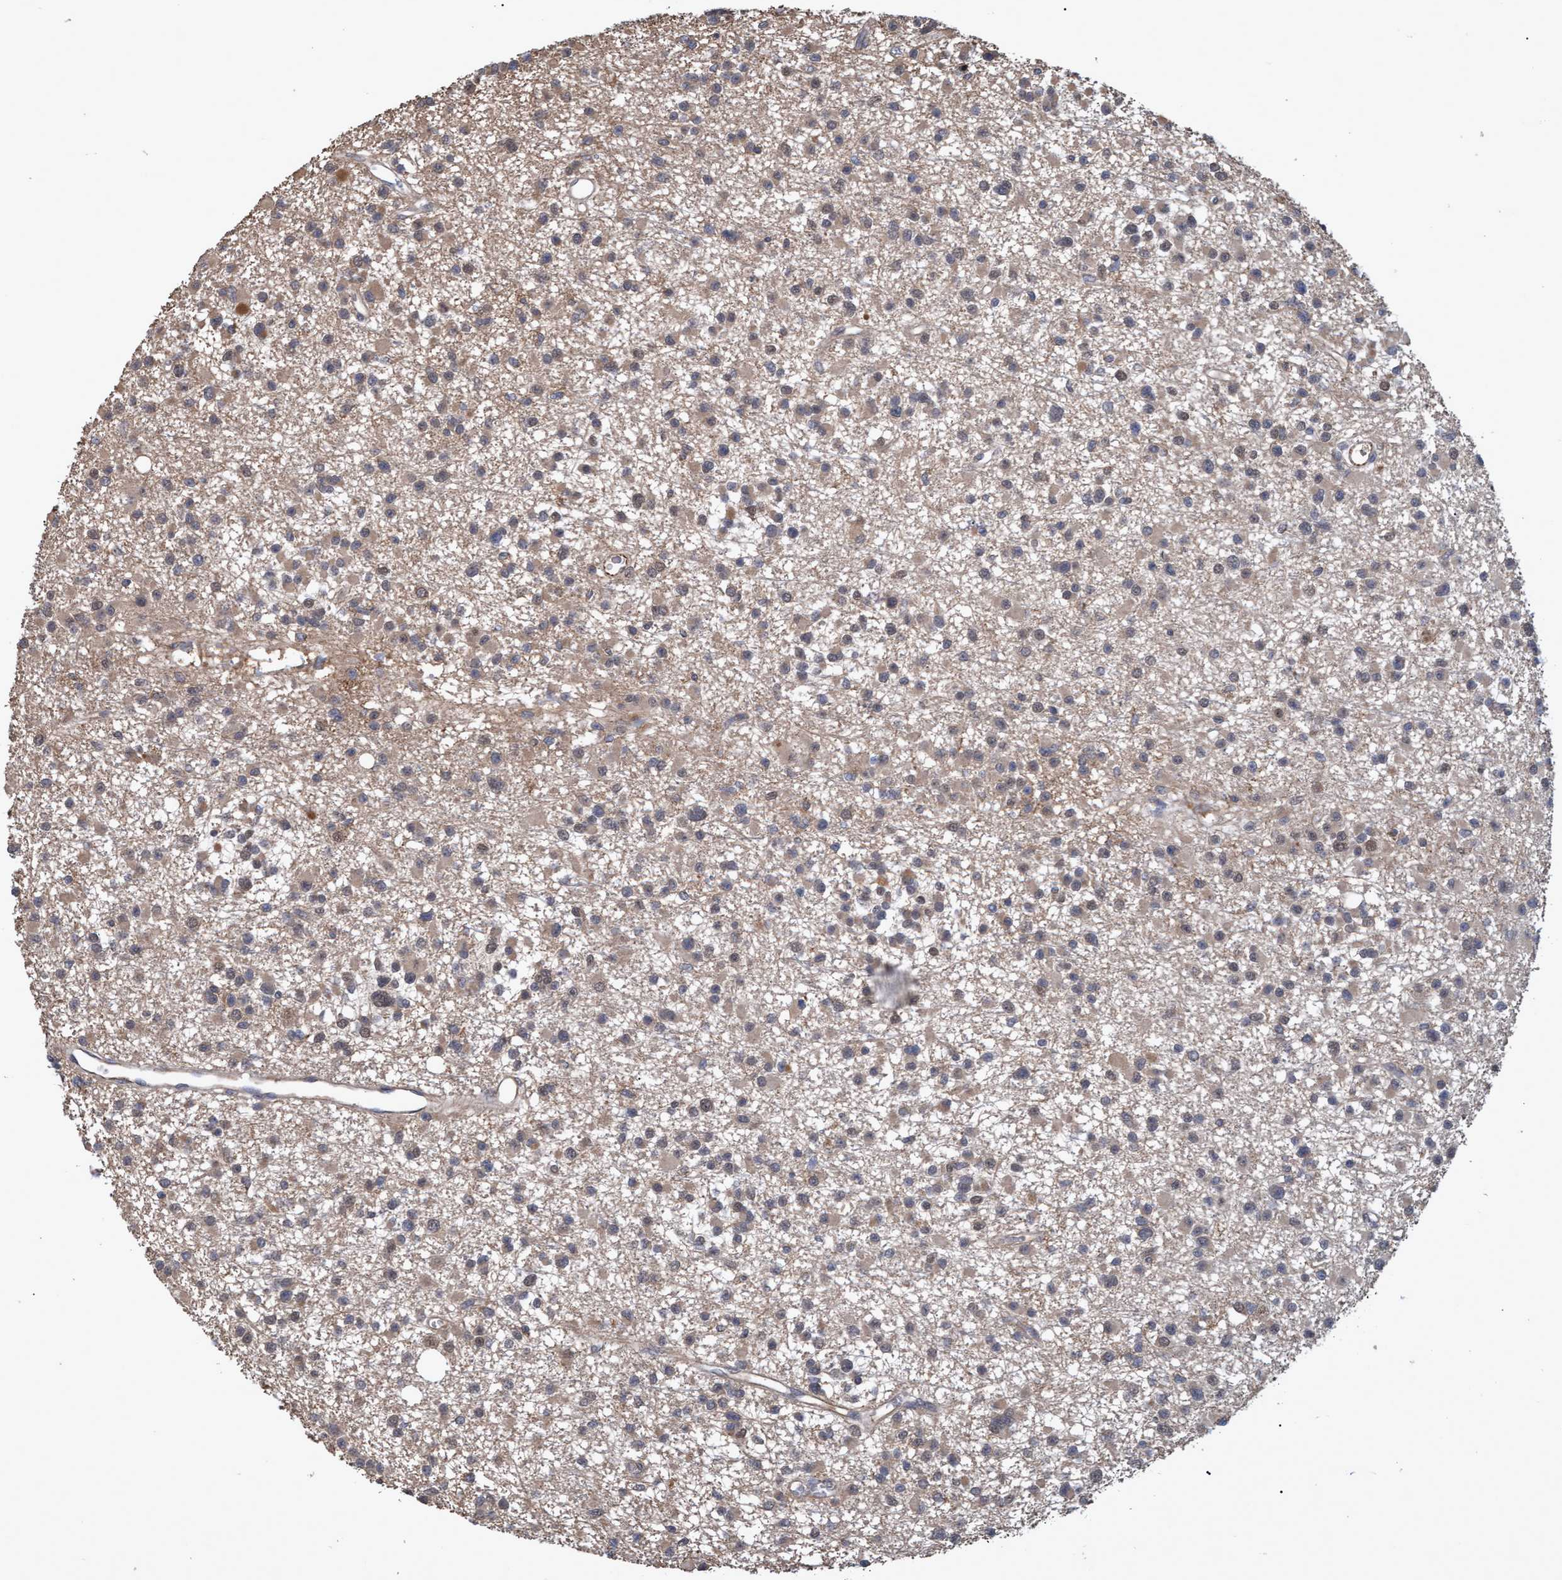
{"staining": {"intensity": "weak", "quantity": ">75%", "location": "cytoplasmic/membranous"}, "tissue": "glioma", "cell_type": "Tumor cells", "image_type": "cancer", "snomed": [{"axis": "morphology", "description": "Glioma, malignant, Low grade"}, {"axis": "topography", "description": "Brain"}], "caption": "This histopathology image displays immunohistochemistry staining of glioma, with low weak cytoplasmic/membranous positivity in approximately >75% of tumor cells.", "gene": "PSMB6", "patient": {"sex": "female", "age": 22}}